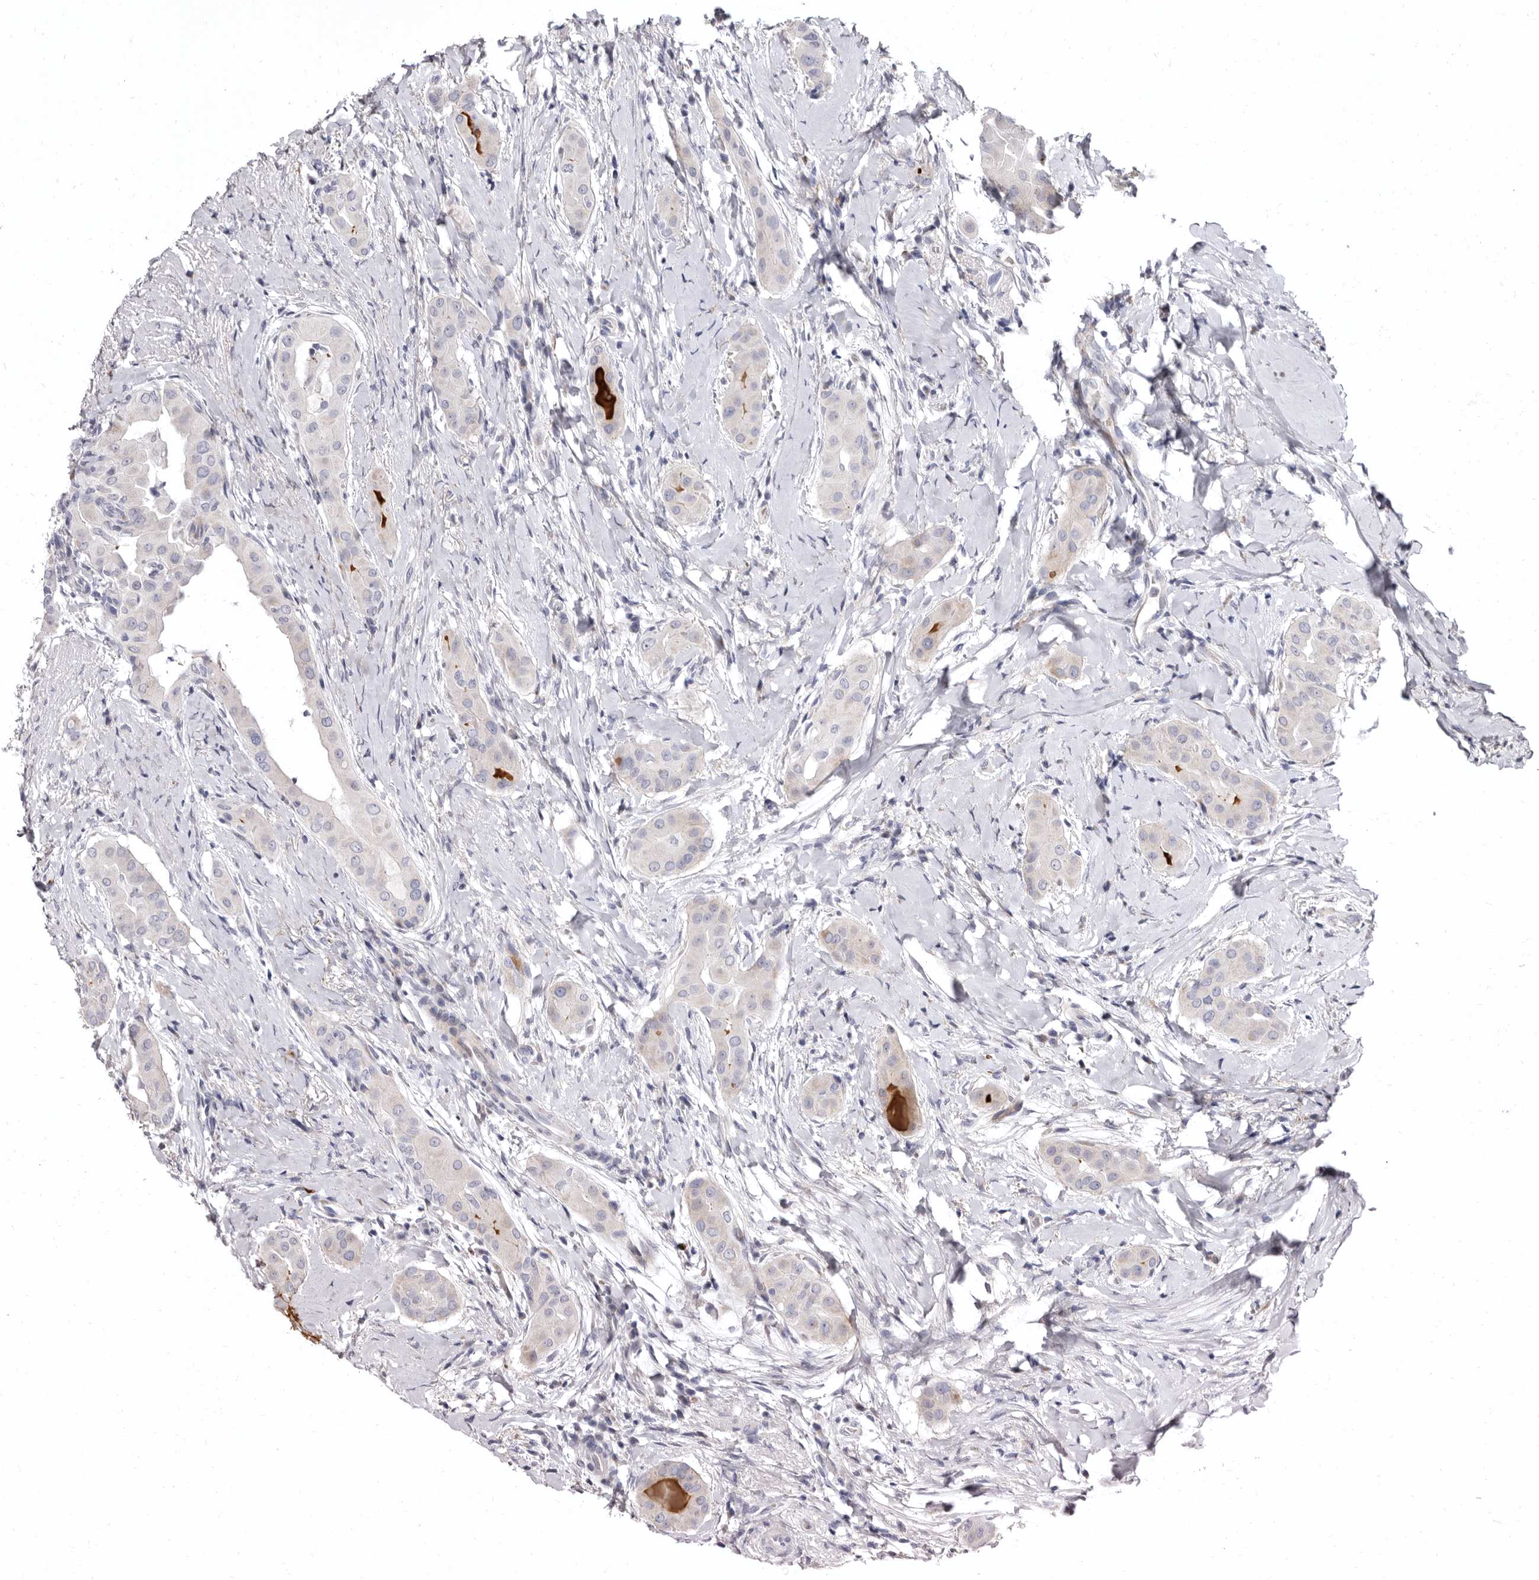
{"staining": {"intensity": "negative", "quantity": "none", "location": "none"}, "tissue": "thyroid cancer", "cell_type": "Tumor cells", "image_type": "cancer", "snomed": [{"axis": "morphology", "description": "Papillary adenocarcinoma, NOS"}, {"axis": "topography", "description": "Thyroid gland"}], "caption": "Micrograph shows no significant protein staining in tumor cells of thyroid papillary adenocarcinoma.", "gene": "AIDA", "patient": {"sex": "male", "age": 33}}